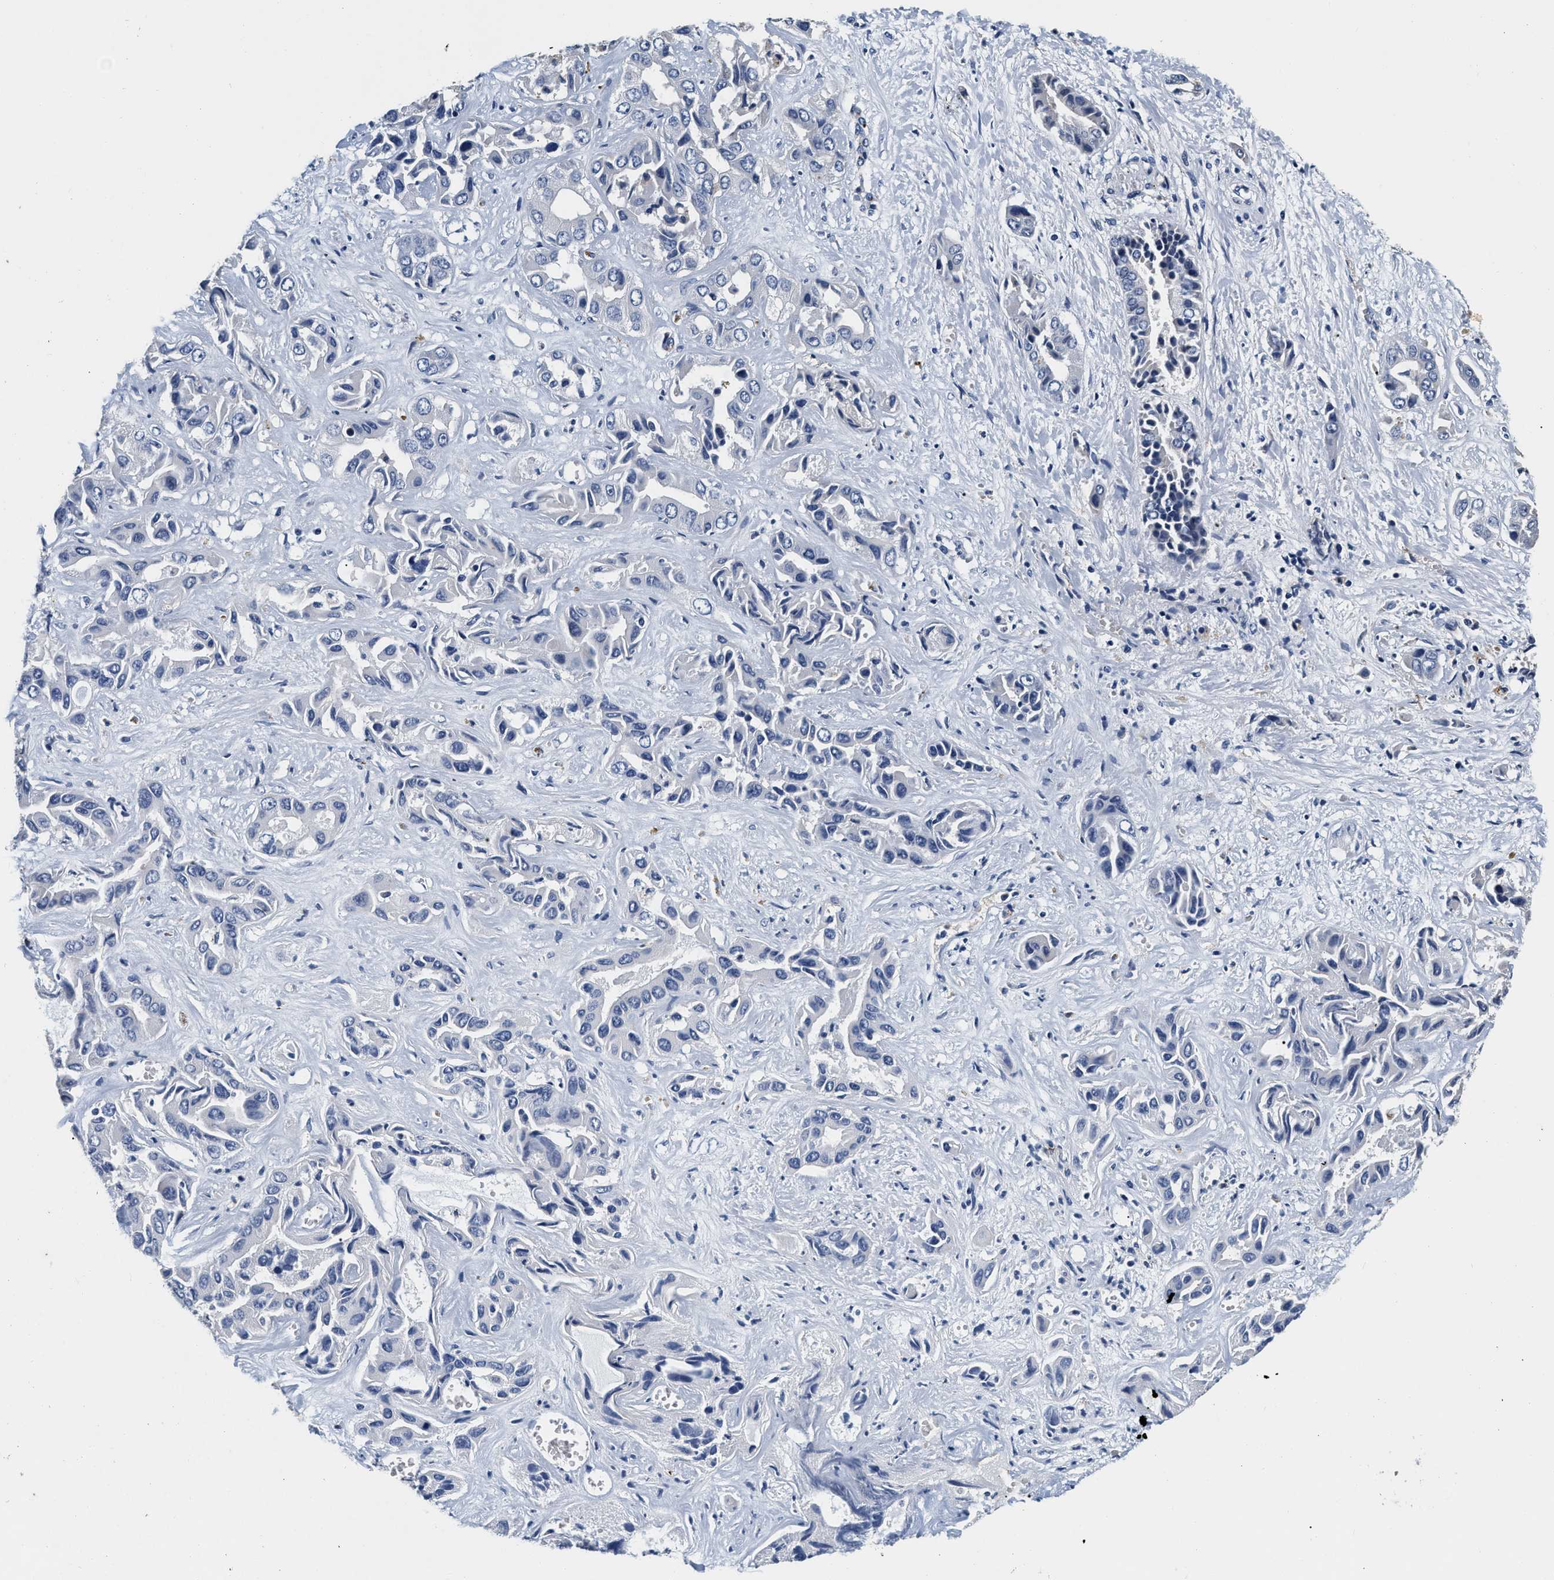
{"staining": {"intensity": "negative", "quantity": "none", "location": "none"}, "tissue": "liver cancer", "cell_type": "Tumor cells", "image_type": "cancer", "snomed": [{"axis": "morphology", "description": "Cholangiocarcinoma"}, {"axis": "topography", "description": "Liver"}], "caption": "This is a photomicrograph of immunohistochemistry staining of liver cholangiocarcinoma, which shows no staining in tumor cells.", "gene": "ABCG8", "patient": {"sex": "female", "age": 52}}